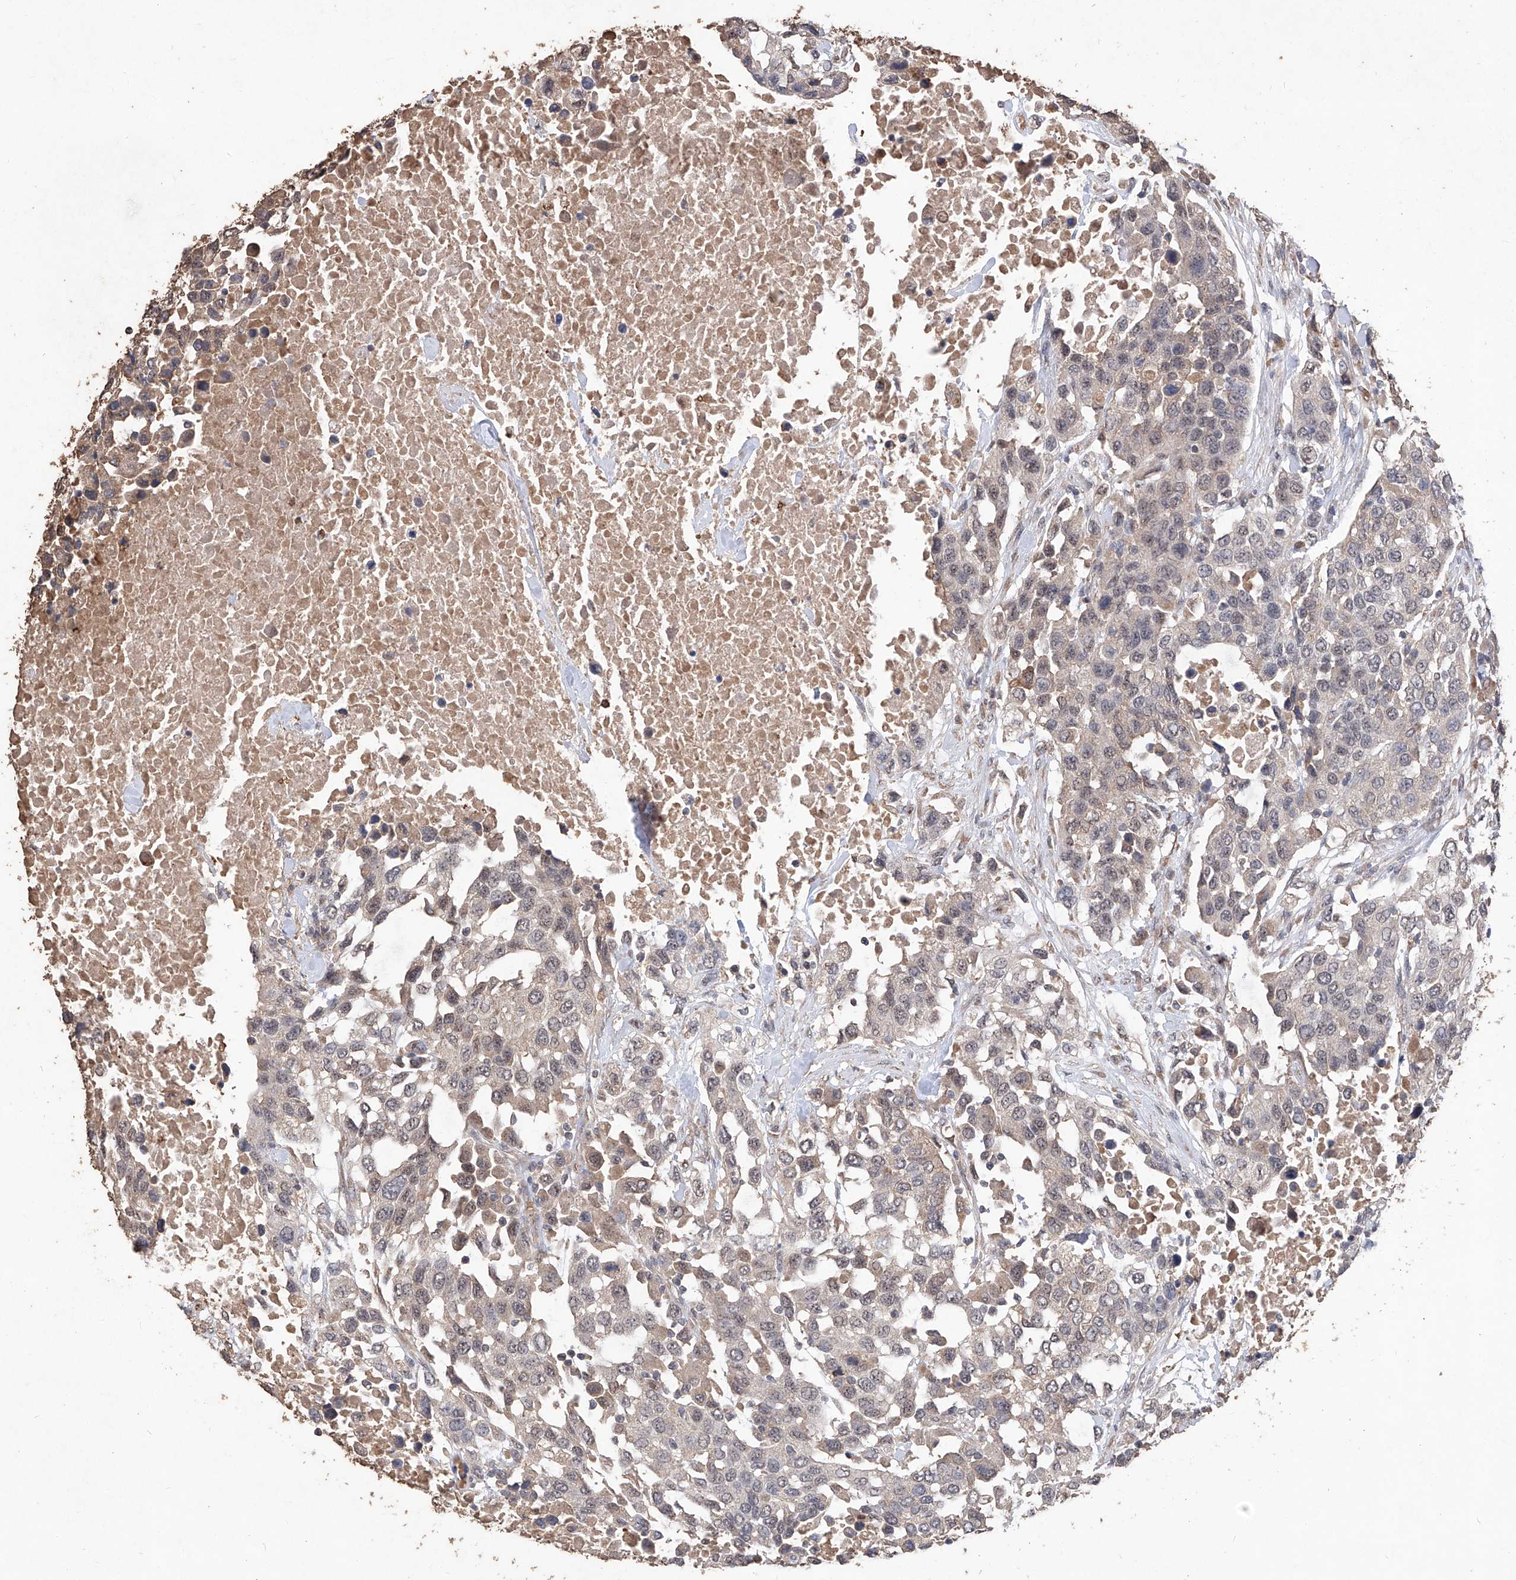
{"staining": {"intensity": "weak", "quantity": "<25%", "location": "cytoplasmic/membranous,nuclear"}, "tissue": "urothelial cancer", "cell_type": "Tumor cells", "image_type": "cancer", "snomed": [{"axis": "morphology", "description": "Urothelial carcinoma, High grade"}, {"axis": "topography", "description": "Urinary bladder"}], "caption": "DAB (3,3'-diaminobenzidine) immunohistochemical staining of urothelial cancer exhibits no significant positivity in tumor cells.", "gene": "EML1", "patient": {"sex": "female", "age": 80}}